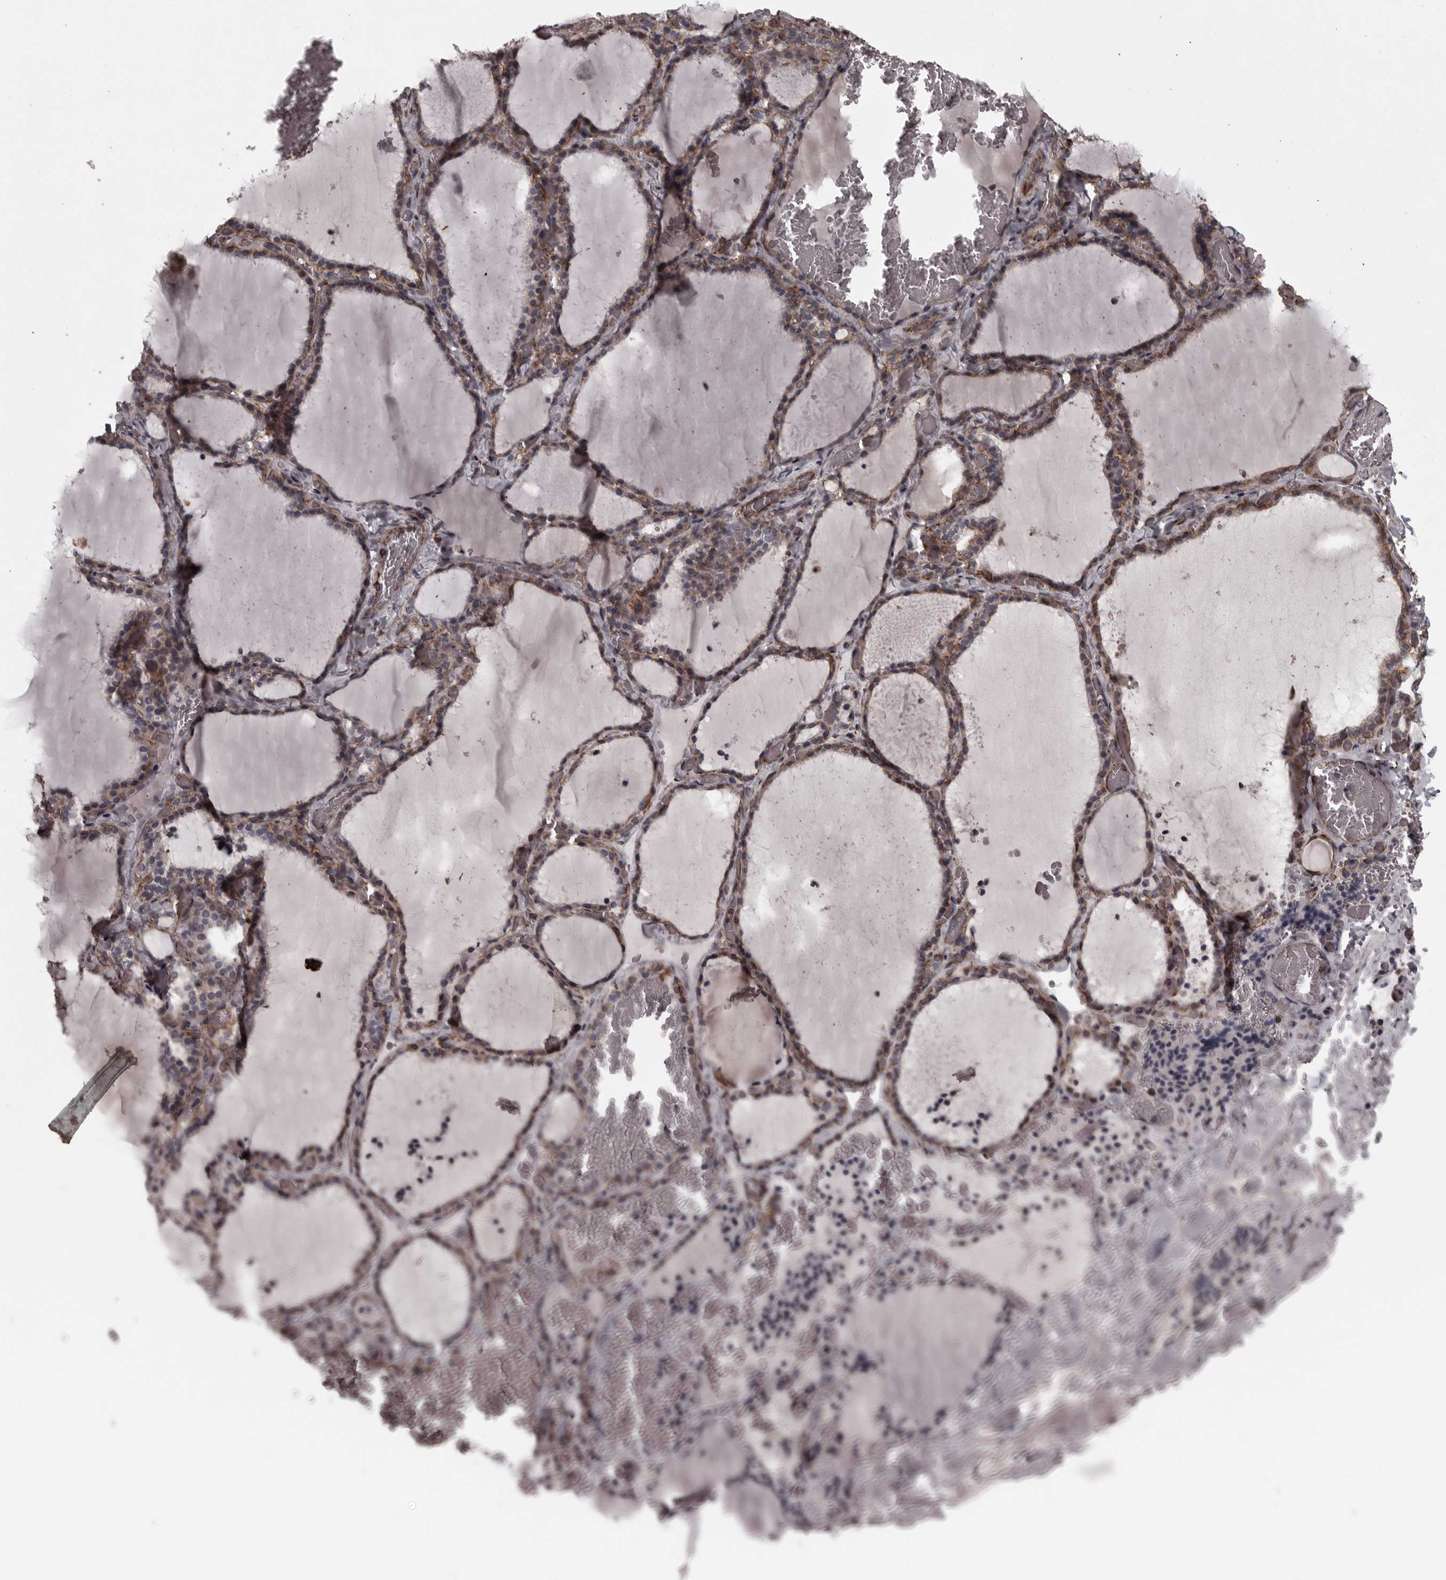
{"staining": {"intensity": "moderate", "quantity": "<25%", "location": "cytoplasmic/membranous"}, "tissue": "thyroid gland", "cell_type": "Glandular cells", "image_type": "normal", "snomed": [{"axis": "morphology", "description": "Normal tissue, NOS"}, {"axis": "topography", "description": "Thyroid gland"}], "caption": "DAB immunohistochemical staining of benign human thyroid gland exhibits moderate cytoplasmic/membranous protein expression in approximately <25% of glandular cells.", "gene": "FAAP100", "patient": {"sex": "female", "age": 22}}